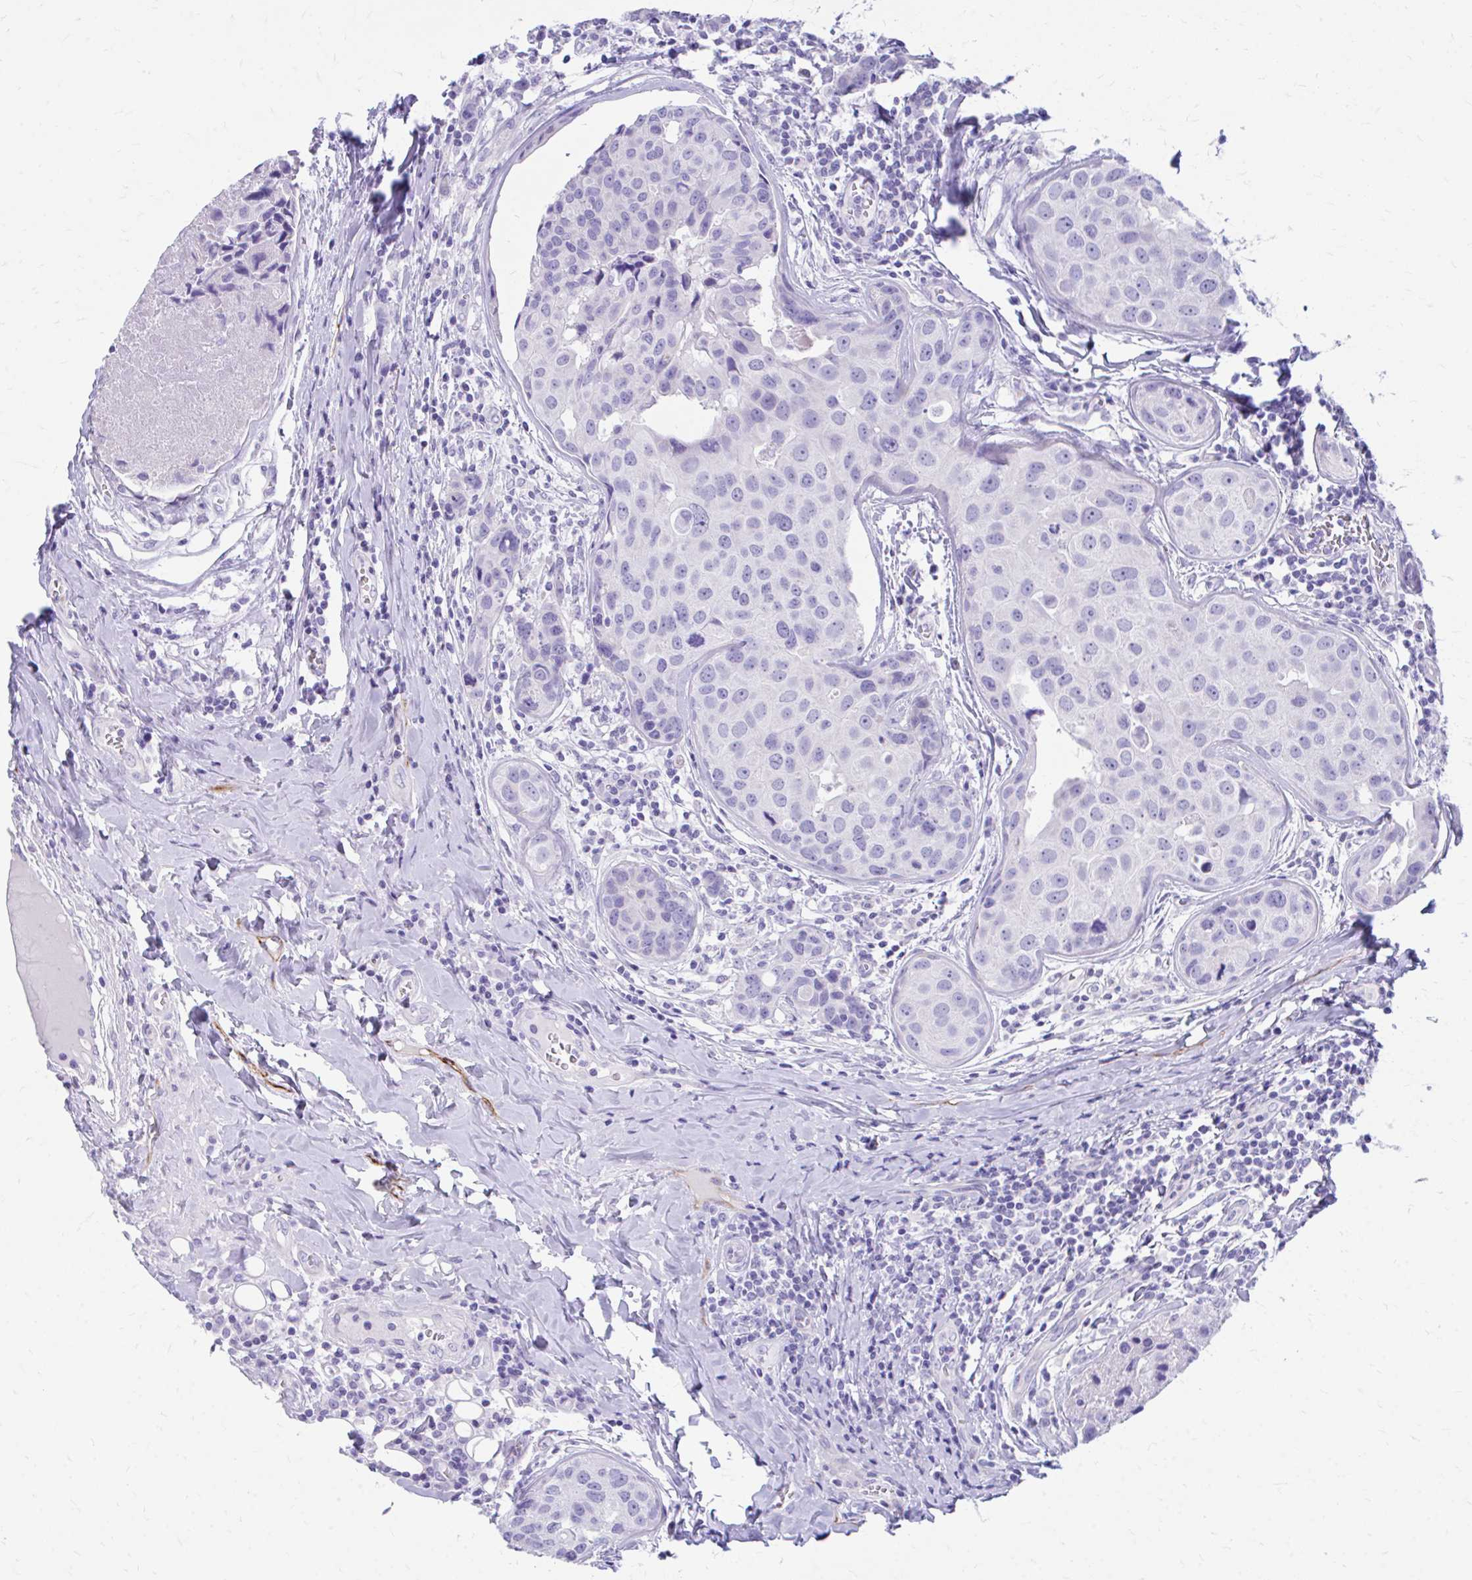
{"staining": {"intensity": "negative", "quantity": "none", "location": "none"}, "tissue": "breast cancer", "cell_type": "Tumor cells", "image_type": "cancer", "snomed": [{"axis": "morphology", "description": "Duct carcinoma"}, {"axis": "topography", "description": "Breast"}], "caption": "This image is of breast cancer stained with immunohistochemistry (IHC) to label a protein in brown with the nuclei are counter-stained blue. There is no expression in tumor cells.", "gene": "KRIT1", "patient": {"sex": "female", "age": 24}}